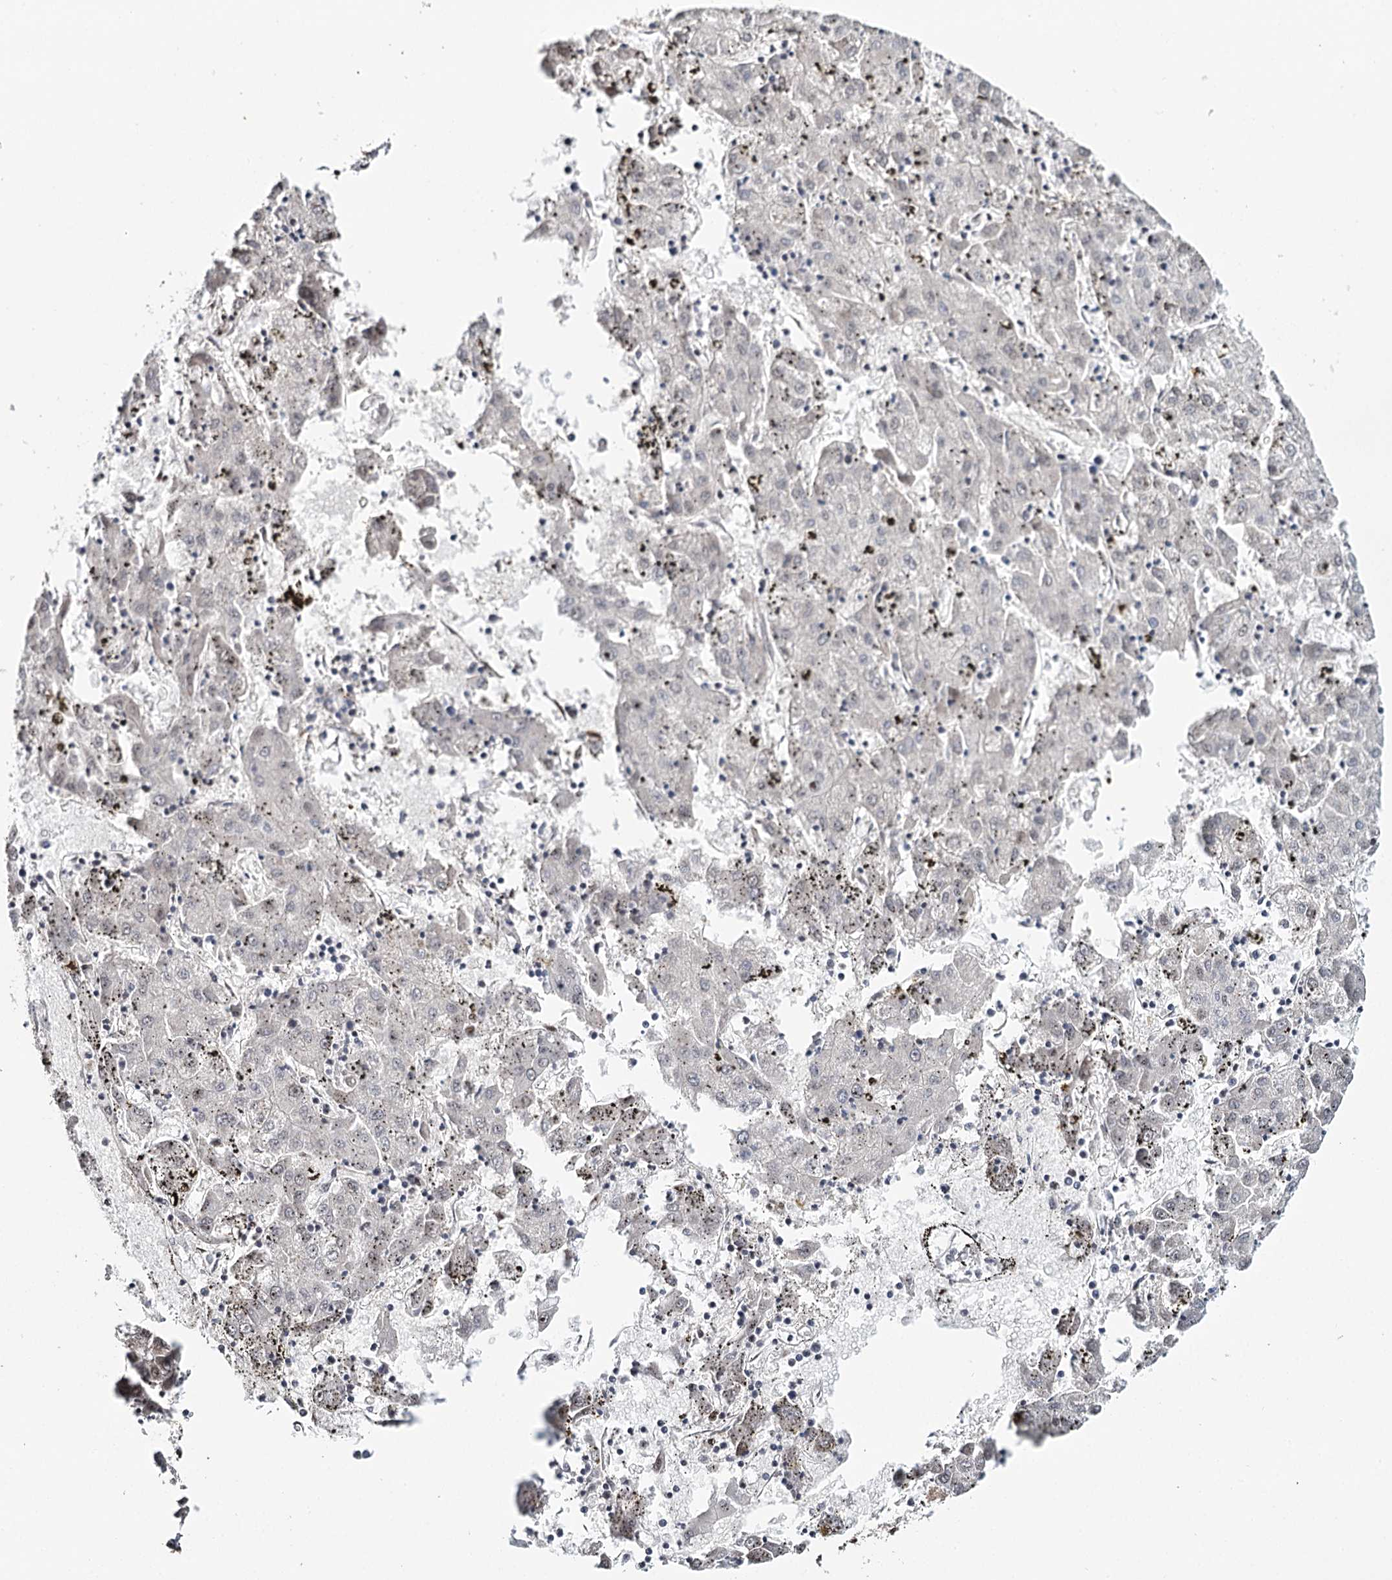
{"staining": {"intensity": "negative", "quantity": "none", "location": "none"}, "tissue": "liver cancer", "cell_type": "Tumor cells", "image_type": "cancer", "snomed": [{"axis": "morphology", "description": "Carcinoma, Hepatocellular, NOS"}, {"axis": "topography", "description": "Liver"}], "caption": "Protein analysis of liver cancer (hepatocellular carcinoma) displays no significant expression in tumor cells.", "gene": "RPS27A", "patient": {"sex": "male", "age": 72}}